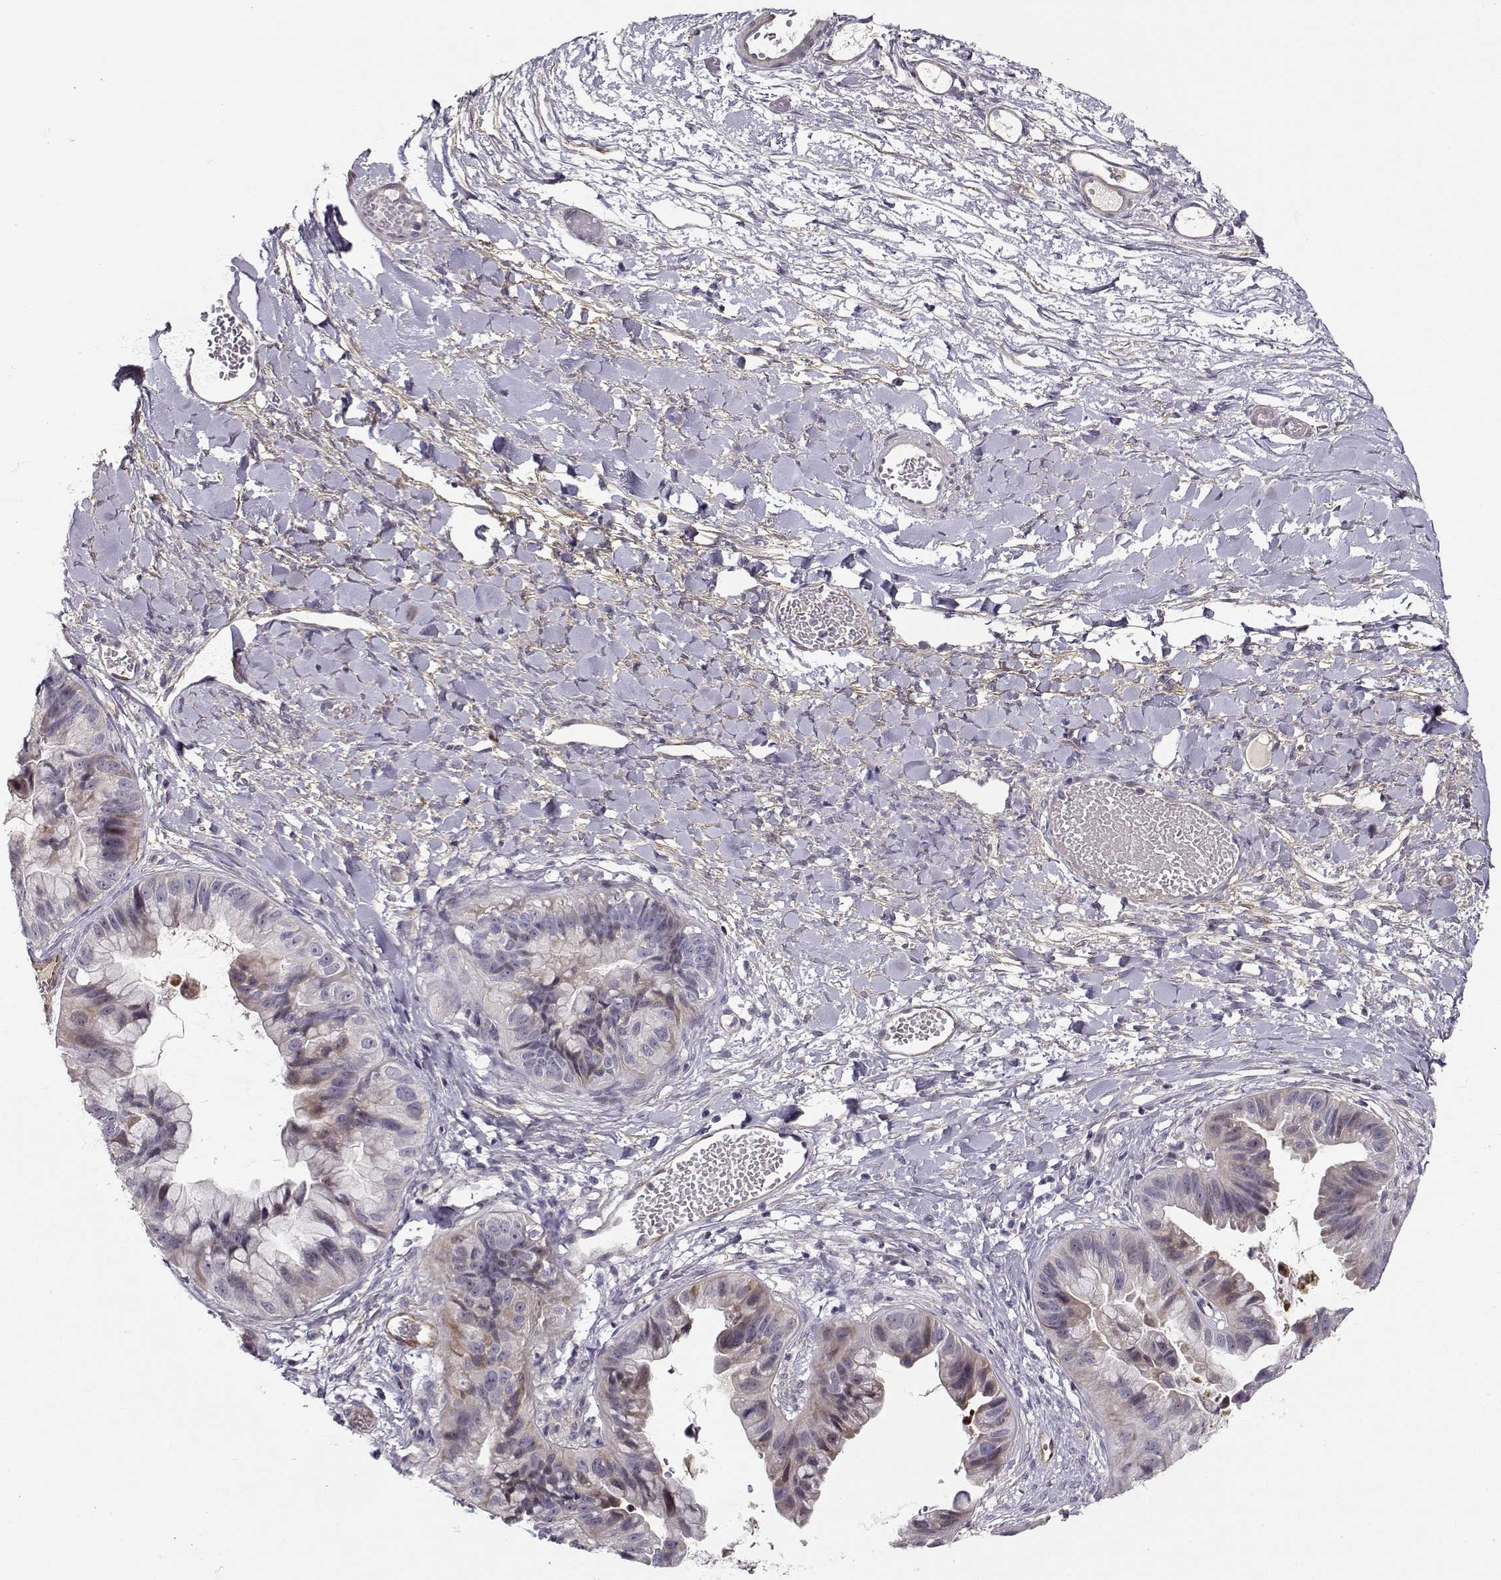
{"staining": {"intensity": "weak", "quantity": "<25%", "location": "cytoplasmic/membranous"}, "tissue": "ovarian cancer", "cell_type": "Tumor cells", "image_type": "cancer", "snomed": [{"axis": "morphology", "description": "Cystadenocarcinoma, mucinous, NOS"}, {"axis": "topography", "description": "Ovary"}], "caption": "Tumor cells are negative for protein expression in human ovarian cancer.", "gene": "RGS9BP", "patient": {"sex": "female", "age": 76}}